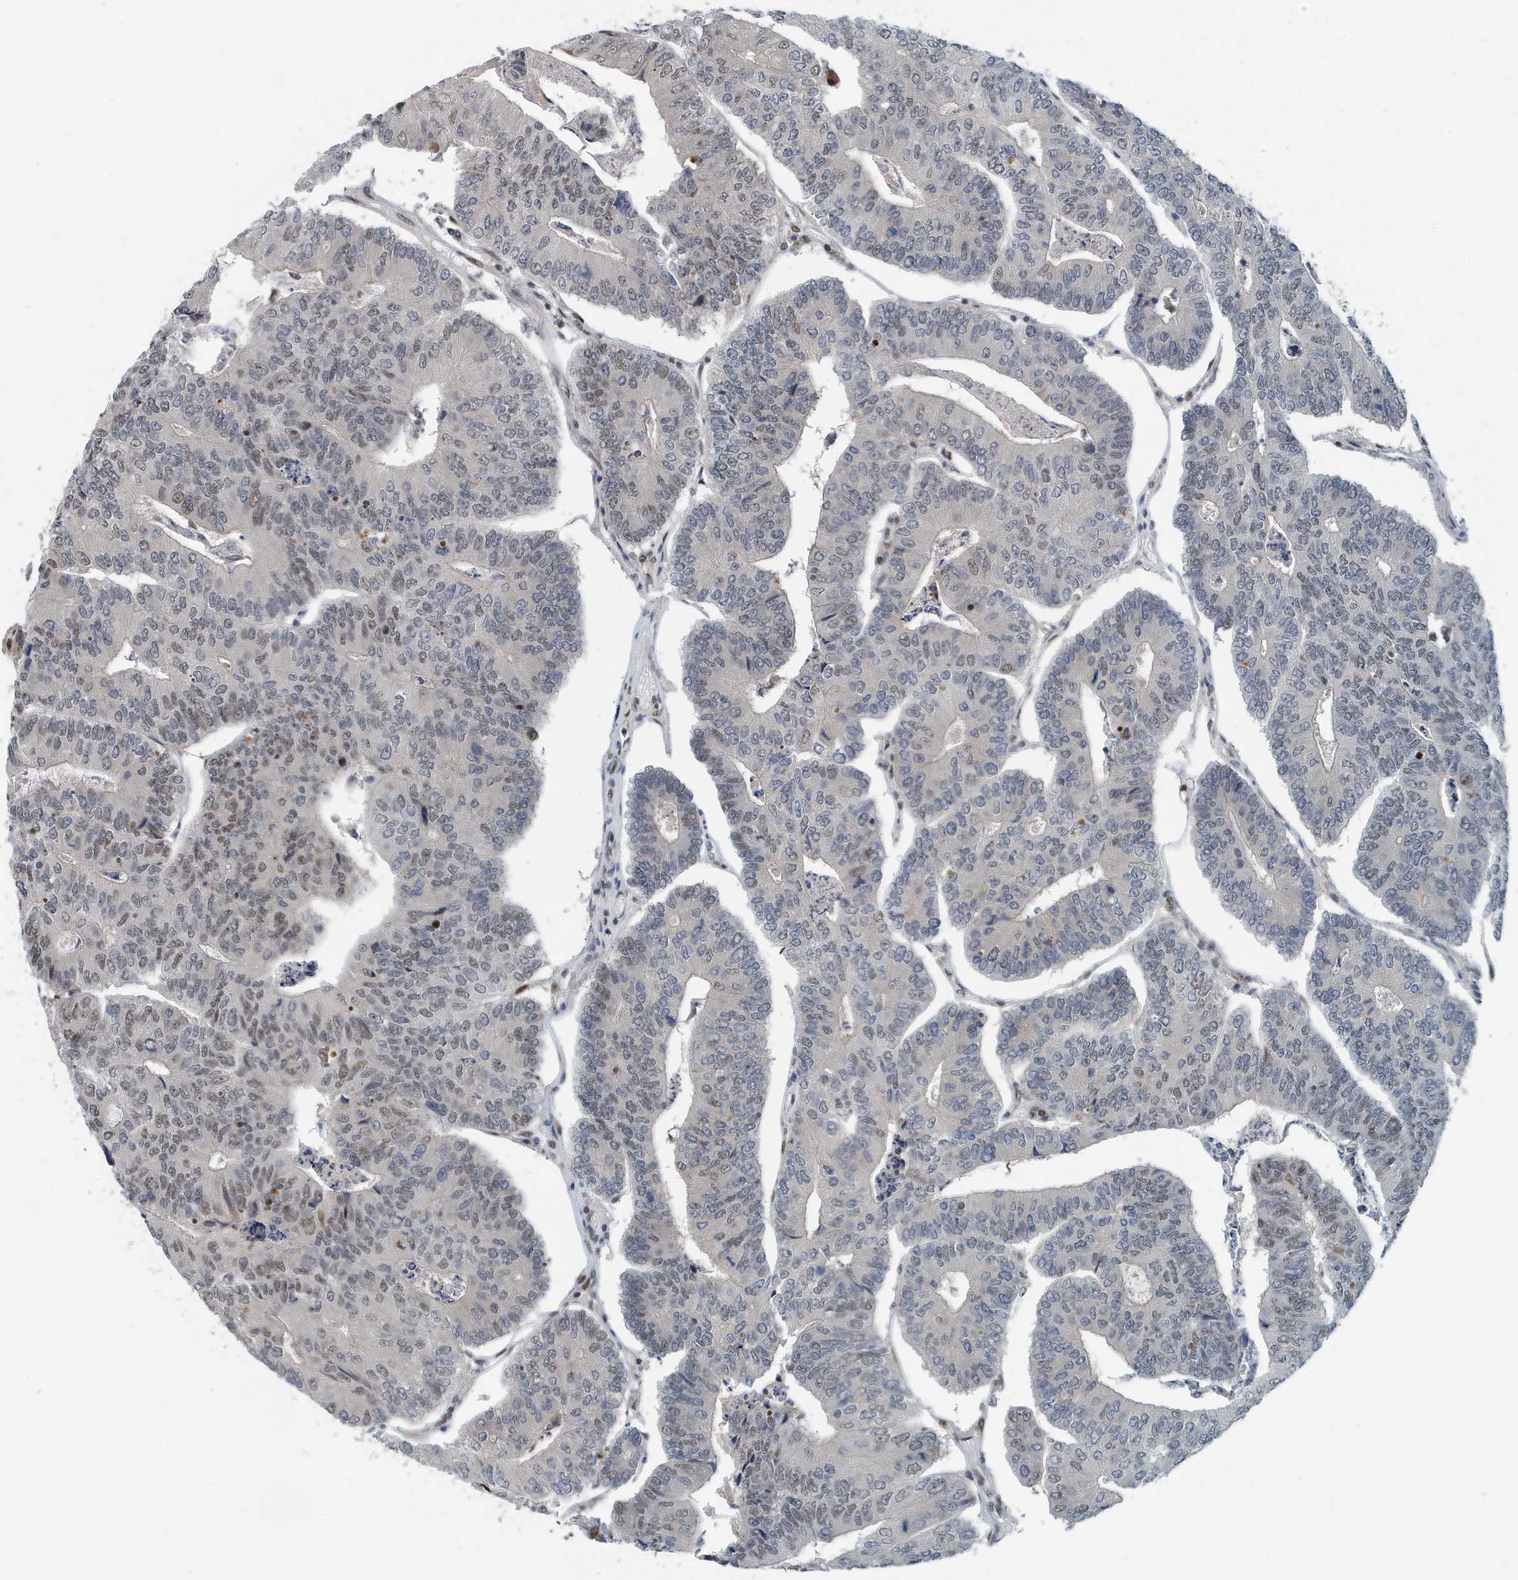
{"staining": {"intensity": "moderate", "quantity": "25%-75%", "location": "nuclear"}, "tissue": "colorectal cancer", "cell_type": "Tumor cells", "image_type": "cancer", "snomed": [{"axis": "morphology", "description": "Adenocarcinoma, NOS"}, {"axis": "topography", "description": "Colon"}], "caption": "Brown immunohistochemical staining in human colorectal cancer exhibits moderate nuclear staining in about 25%-75% of tumor cells.", "gene": "KIF15", "patient": {"sex": "female", "age": 67}}